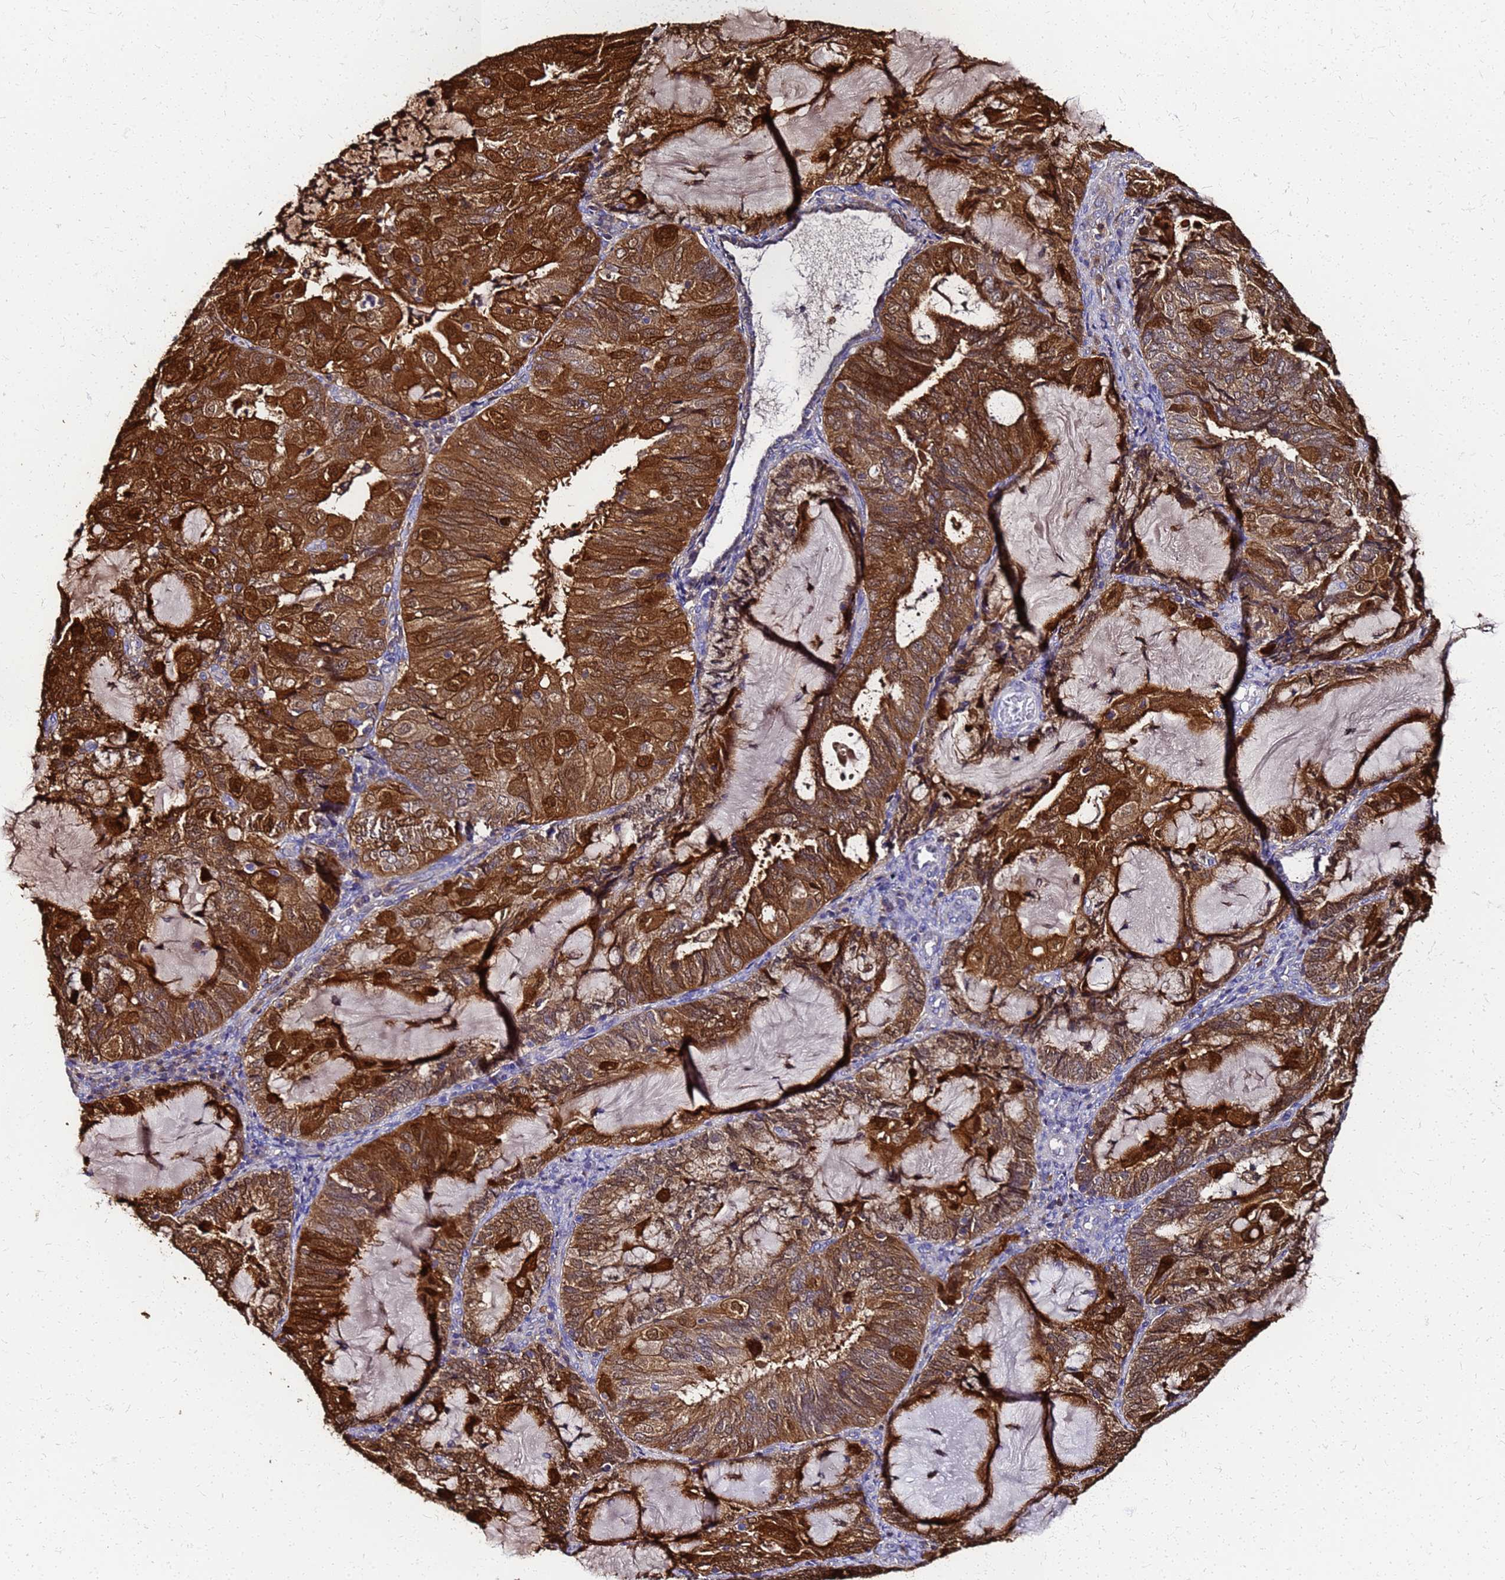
{"staining": {"intensity": "strong", "quantity": ">75%", "location": "cytoplasmic/membranous,nuclear"}, "tissue": "endometrial cancer", "cell_type": "Tumor cells", "image_type": "cancer", "snomed": [{"axis": "morphology", "description": "Adenocarcinoma, NOS"}, {"axis": "topography", "description": "Endometrium"}], "caption": "Protein staining reveals strong cytoplasmic/membranous and nuclear positivity in about >75% of tumor cells in endometrial cancer.", "gene": "S100A11", "patient": {"sex": "female", "age": 81}}